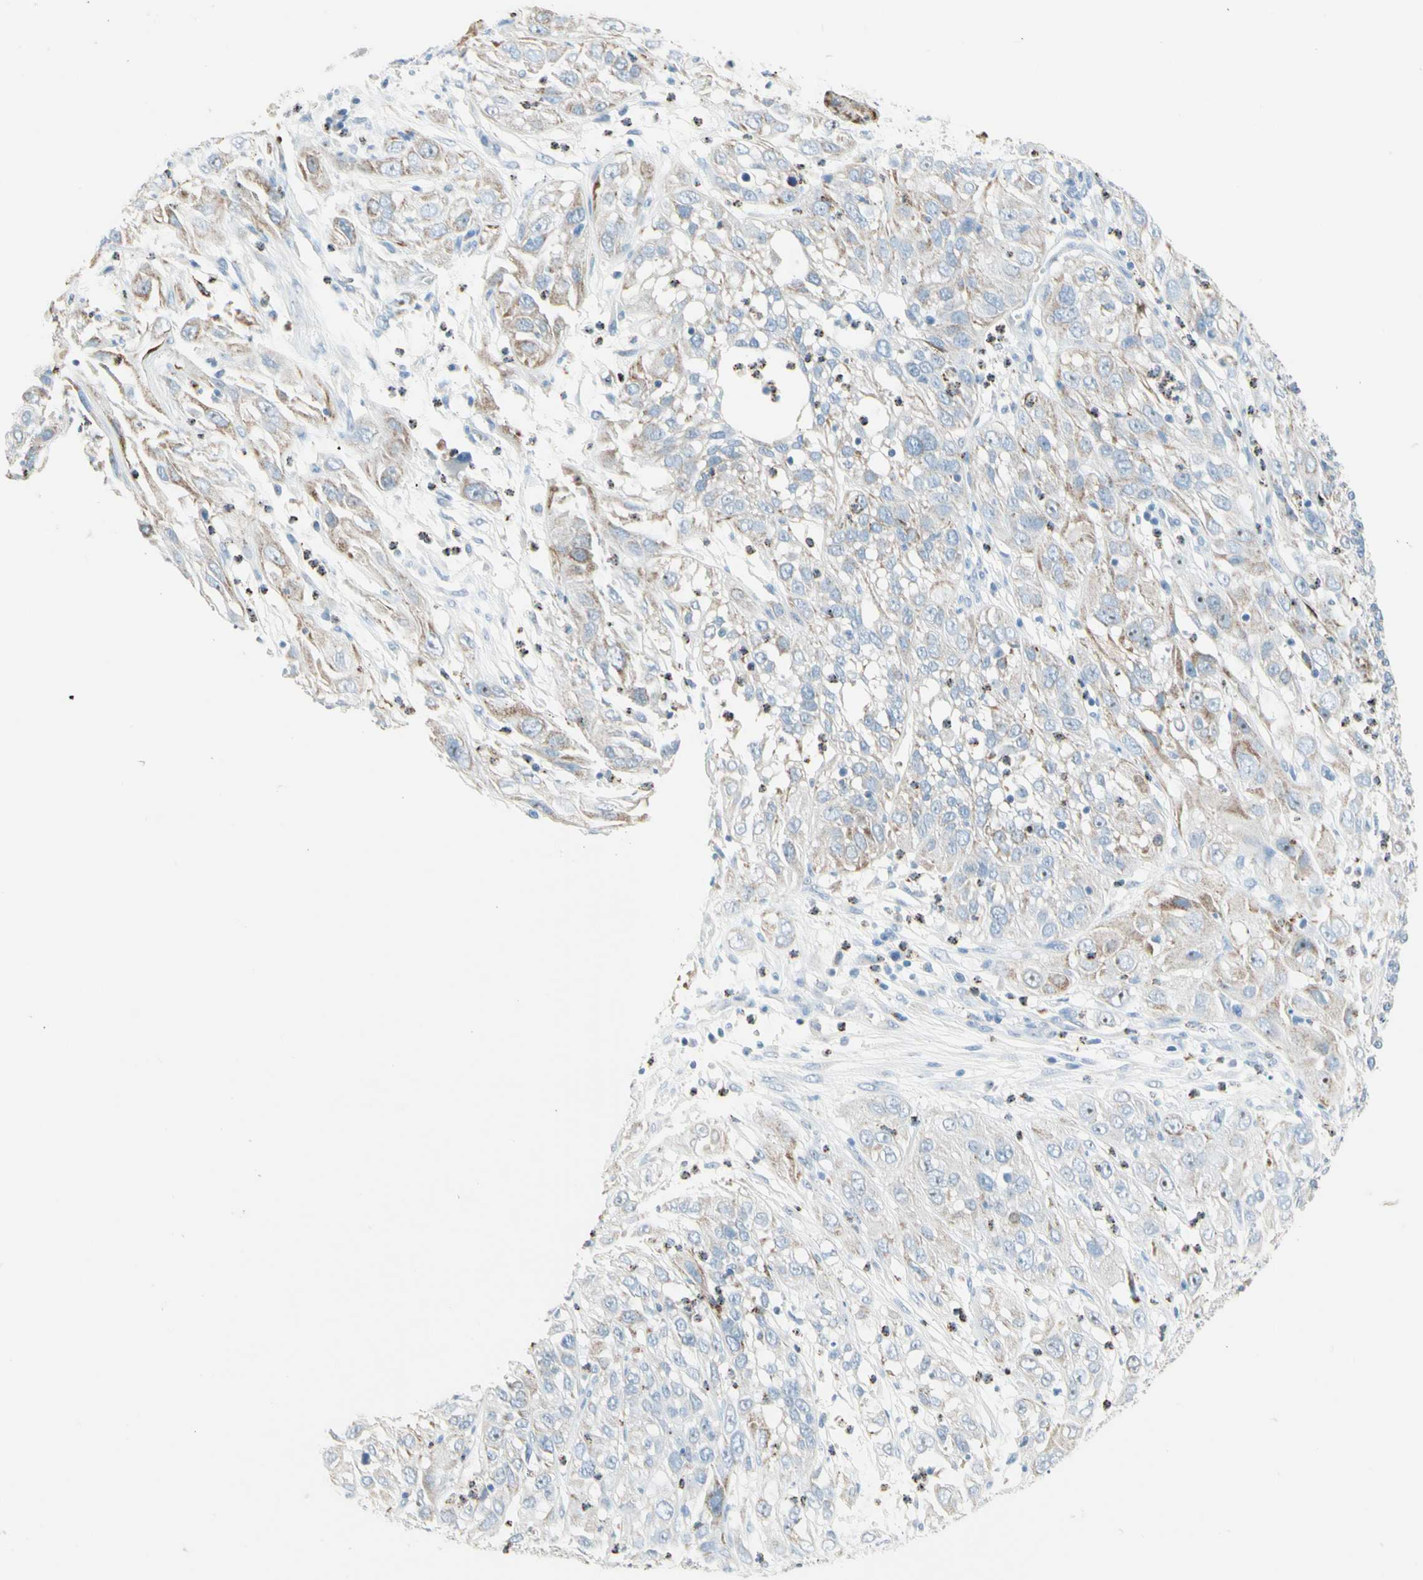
{"staining": {"intensity": "weak", "quantity": "25%-75%", "location": "cytoplasmic/membranous"}, "tissue": "cervical cancer", "cell_type": "Tumor cells", "image_type": "cancer", "snomed": [{"axis": "morphology", "description": "Squamous cell carcinoma, NOS"}, {"axis": "topography", "description": "Cervix"}], "caption": "Immunohistochemical staining of squamous cell carcinoma (cervical) displays low levels of weak cytoplasmic/membranous expression in about 25%-75% of tumor cells.", "gene": "CYSLTR1", "patient": {"sex": "female", "age": 32}}